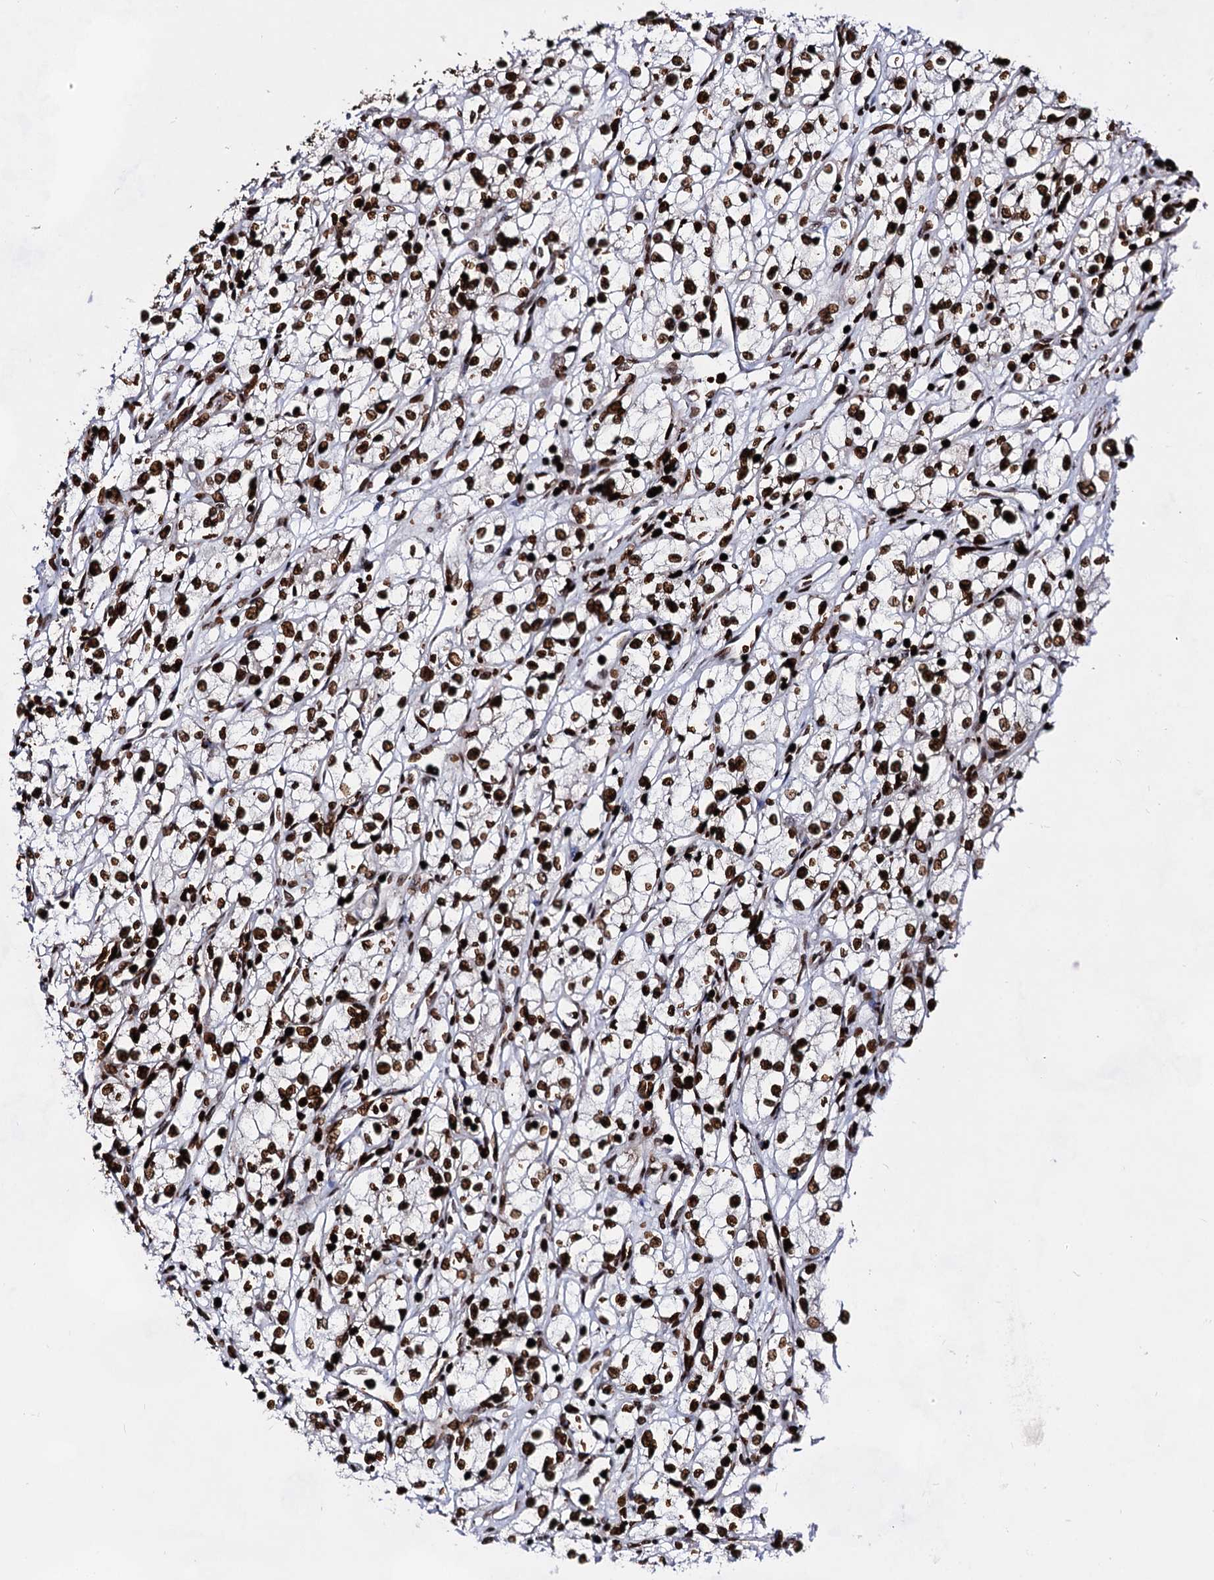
{"staining": {"intensity": "strong", "quantity": ">75%", "location": "nuclear"}, "tissue": "renal cancer", "cell_type": "Tumor cells", "image_type": "cancer", "snomed": [{"axis": "morphology", "description": "Adenocarcinoma, NOS"}, {"axis": "topography", "description": "Kidney"}], "caption": "Adenocarcinoma (renal) stained with immunohistochemistry reveals strong nuclear positivity in approximately >75% of tumor cells.", "gene": "HMGB2", "patient": {"sex": "male", "age": 59}}